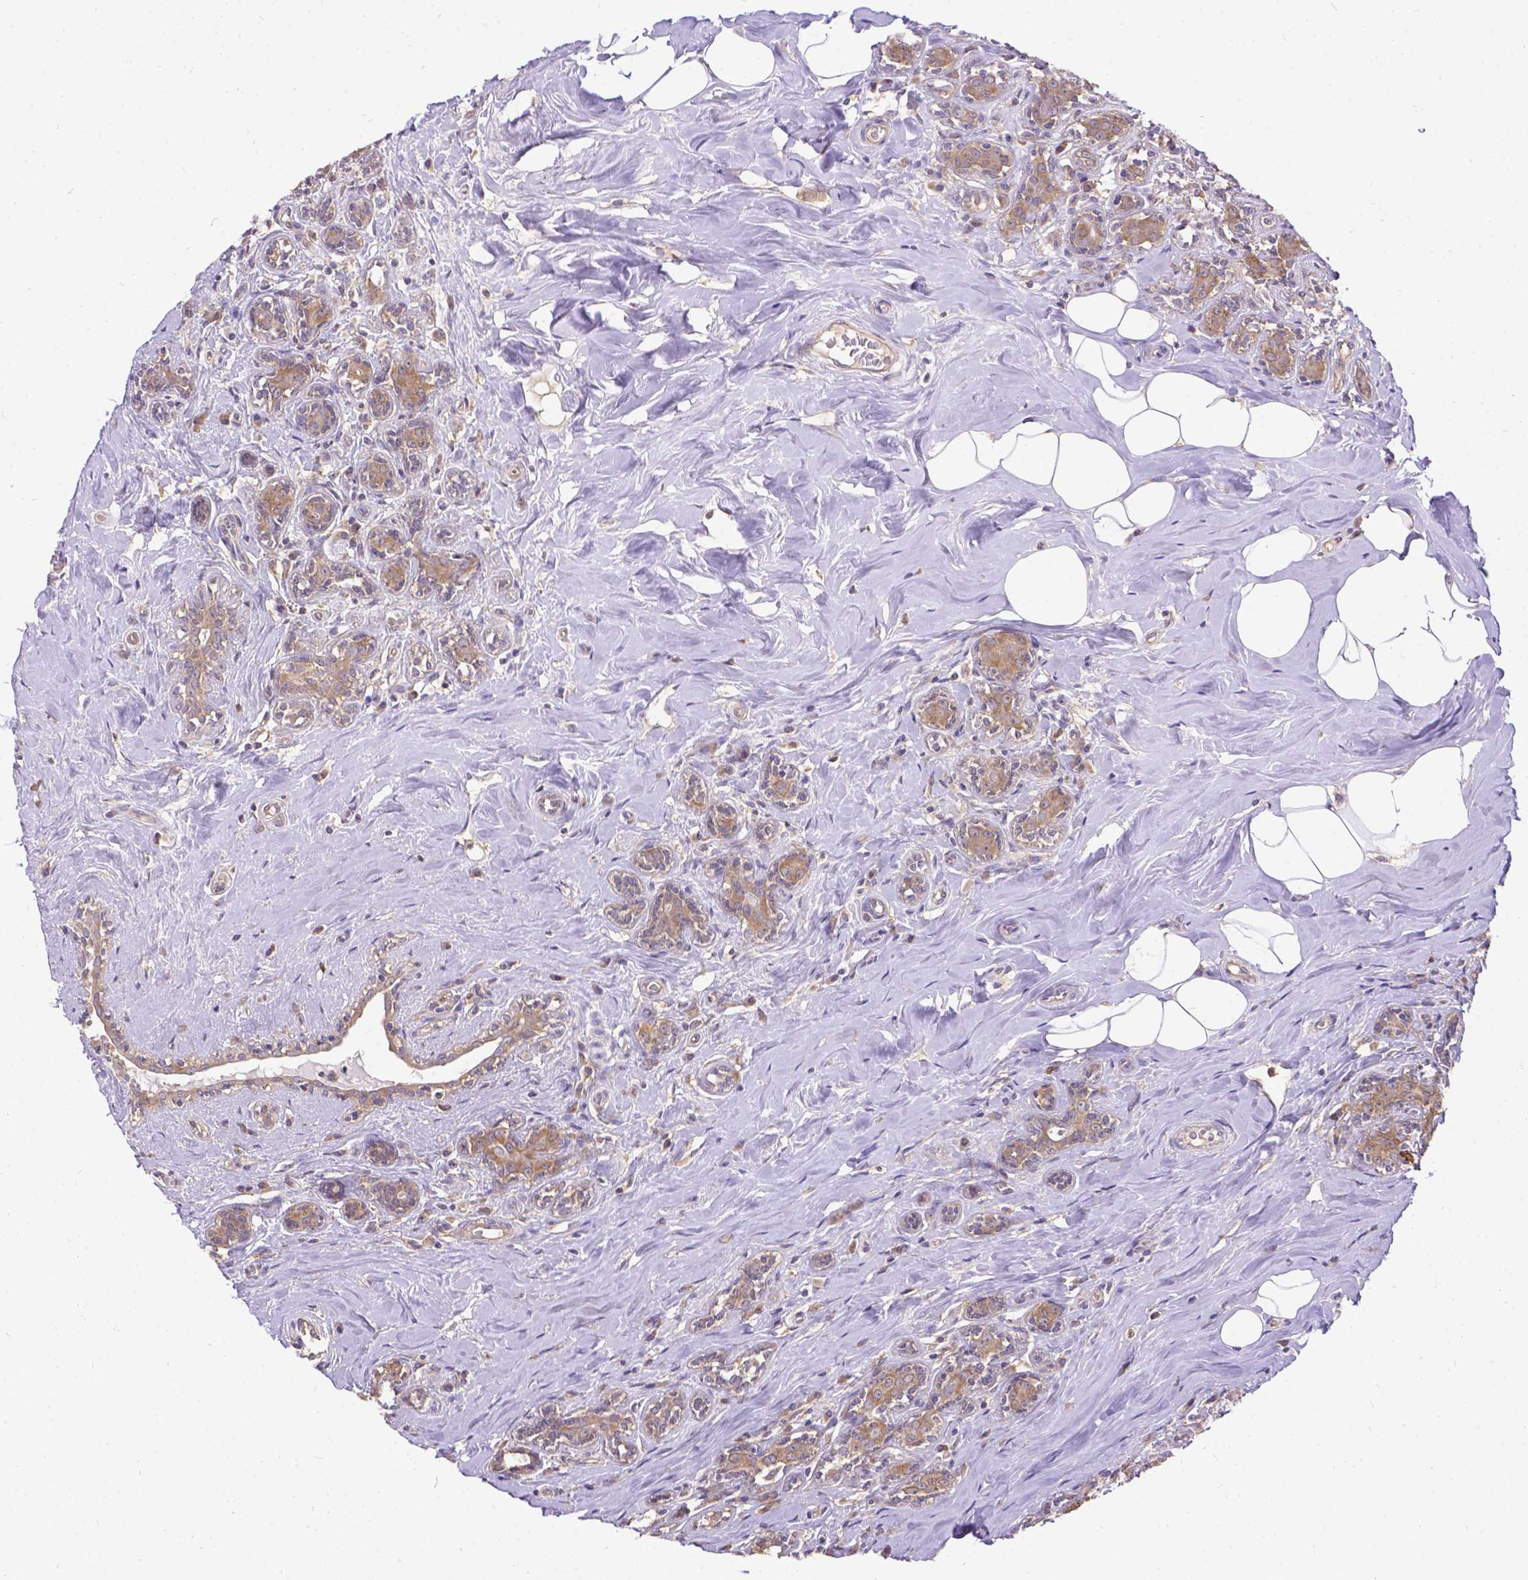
{"staining": {"intensity": "weak", "quantity": ">75%", "location": "cytoplasmic/membranous"}, "tissue": "breast cancer", "cell_type": "Tumor cells", "image_type": "cancer", "snomed": [{"axis": "morphology", "description": "Normal tissue, NOS"}, {"axis": "morphology", "description": "Duct carcinoma"}, {"axis": "topography", "description": "Breast"}], "caption": "Immunohistochemical staining of breast cancer (intraductal carcinoma) demonstrates low levels of weak cytoplasmic/membranous positivity in approximately >75% of tumor cells.", "gene": "DENND6A", "patient": {"sex": "female", "age": 43}}